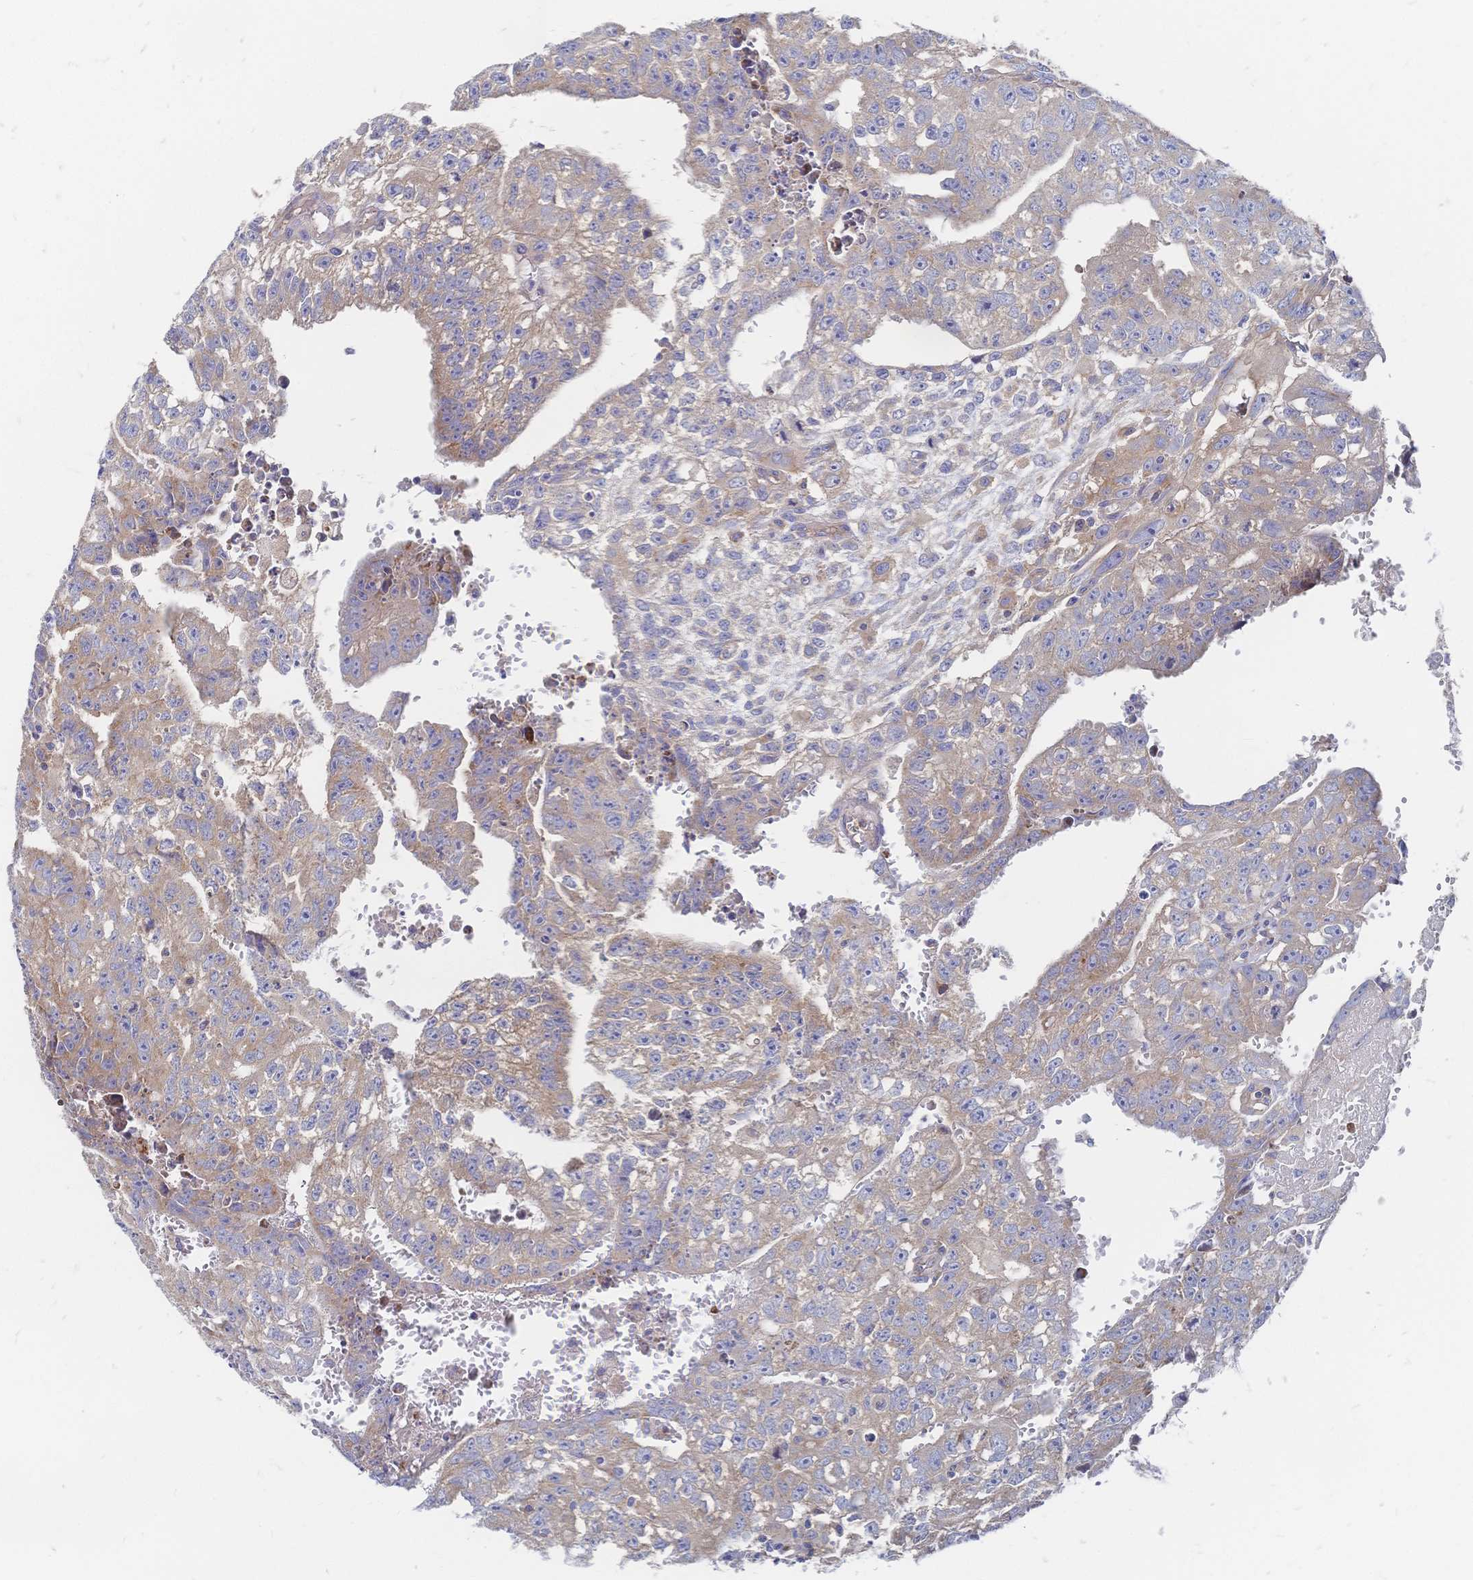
{"staining": {"intensity": "weak", "quantity": ">75%", "location": "cytoplasmic/membranous"}, "tissue": "testis cancer", "cell_type": "Tumor cells", "image_type": "cancer", "snomed": [{"axis": "morphology", "description": "Carcinoma, Embryonal, NOS"}, {"axis": "morphology", "description": "Teratoma, malignant, NOS"}, {"axis": "topography", "description": "Testis"}], "caption": "Human embryonal carcinoma (testis) stained with a protein marker demonstrates weak staining in tumor cells.", "gene": "SORBS1", "patient": {"sex": "male", "age": 24}}